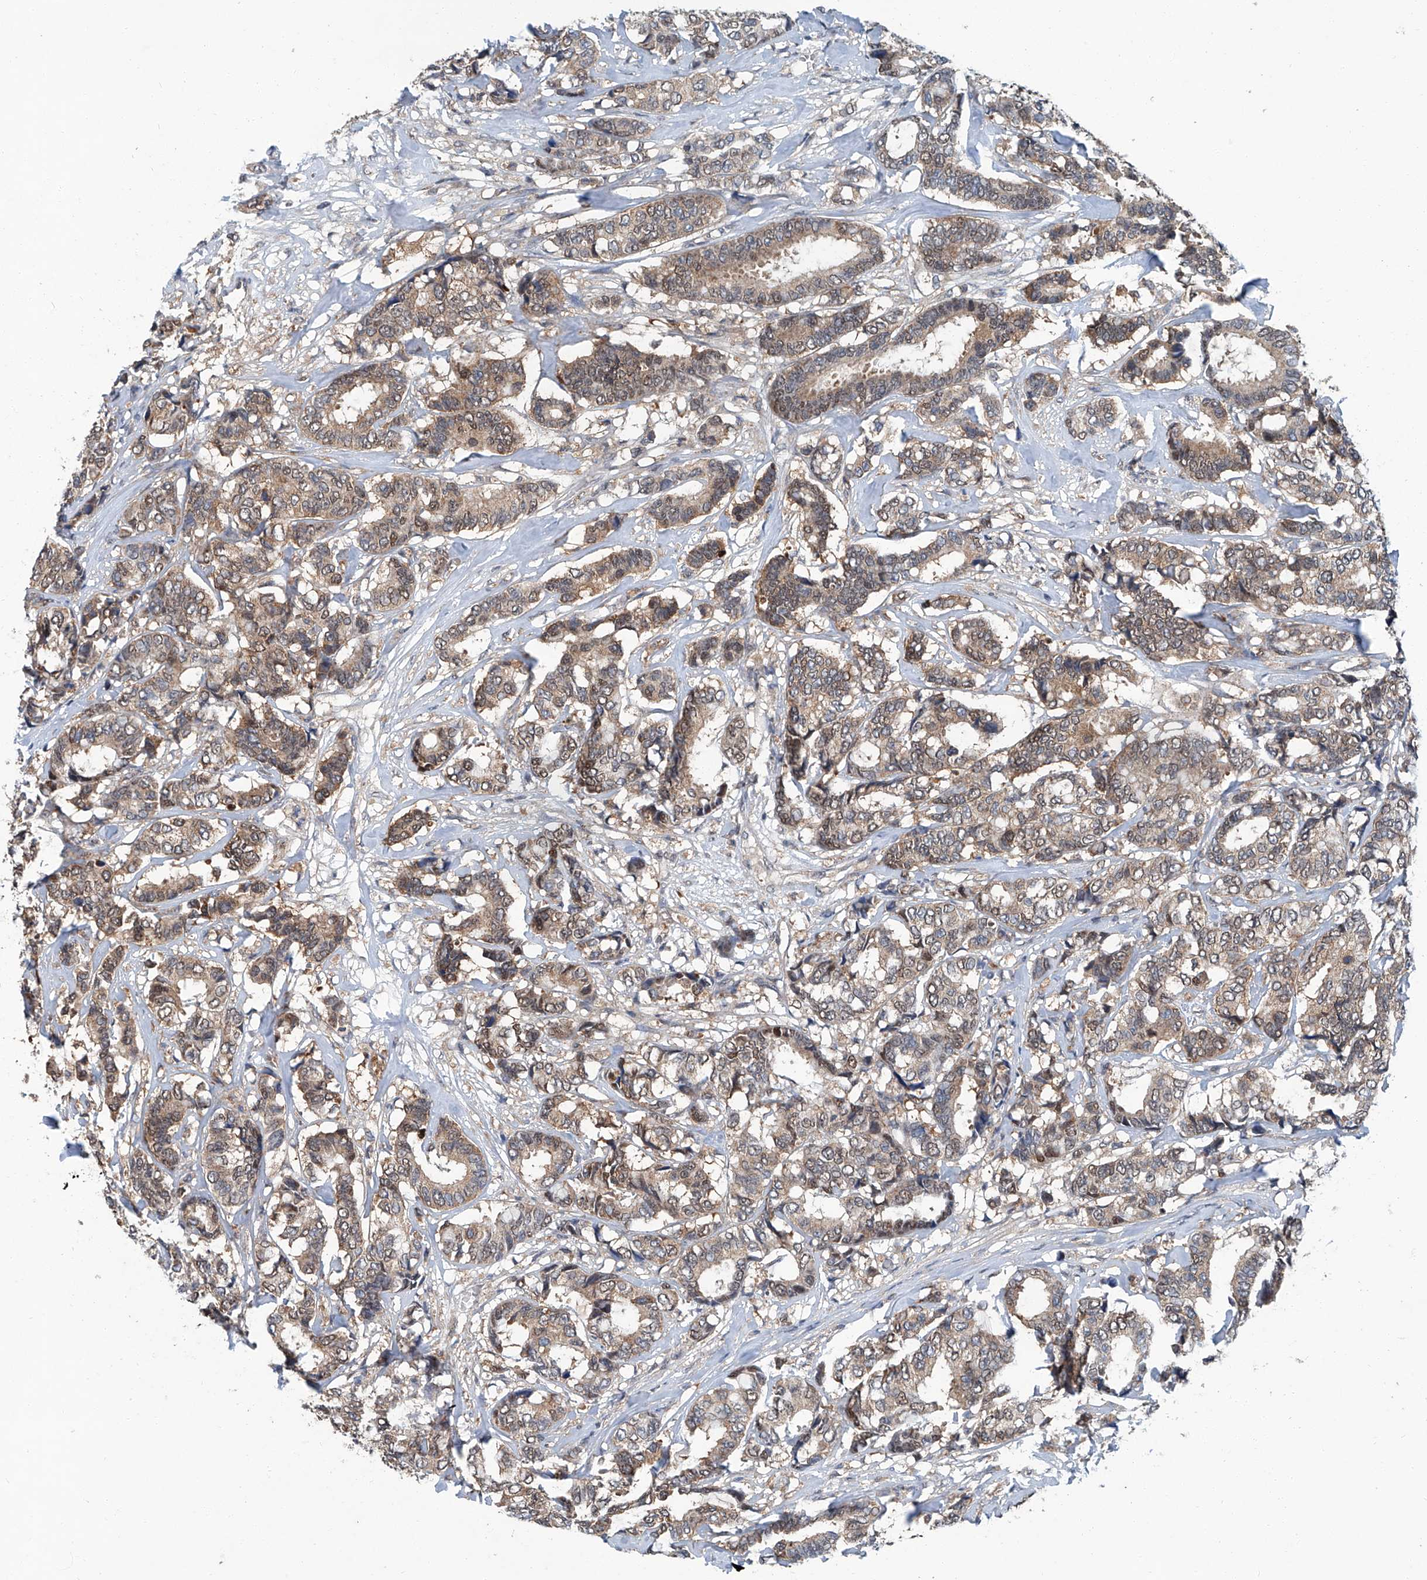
{"staining": {"intensity": "weak", "quantity": ">75%", "location": "cytoplasmic/membranous,nuclear"}, "tissue": "breast cancer", "cell_type": "Tumor cells", "image_type": "cancer", "snomed": [{"axis": "morphology", "description": "Duct carcinoma"}, {"axis": "topography", "description": "Breast"}], "caption": "This histopathology image shows breast cancer (intraductal carcinoma) stained with IHC to label a protein in brown. The cytoplasmic/membranous and nuclear of tumor cells show weak positivity for the protein. Nuclei are counter-stained blue.", "gene": "CLK1", "patient": {"sex": "female", "age": 87}}